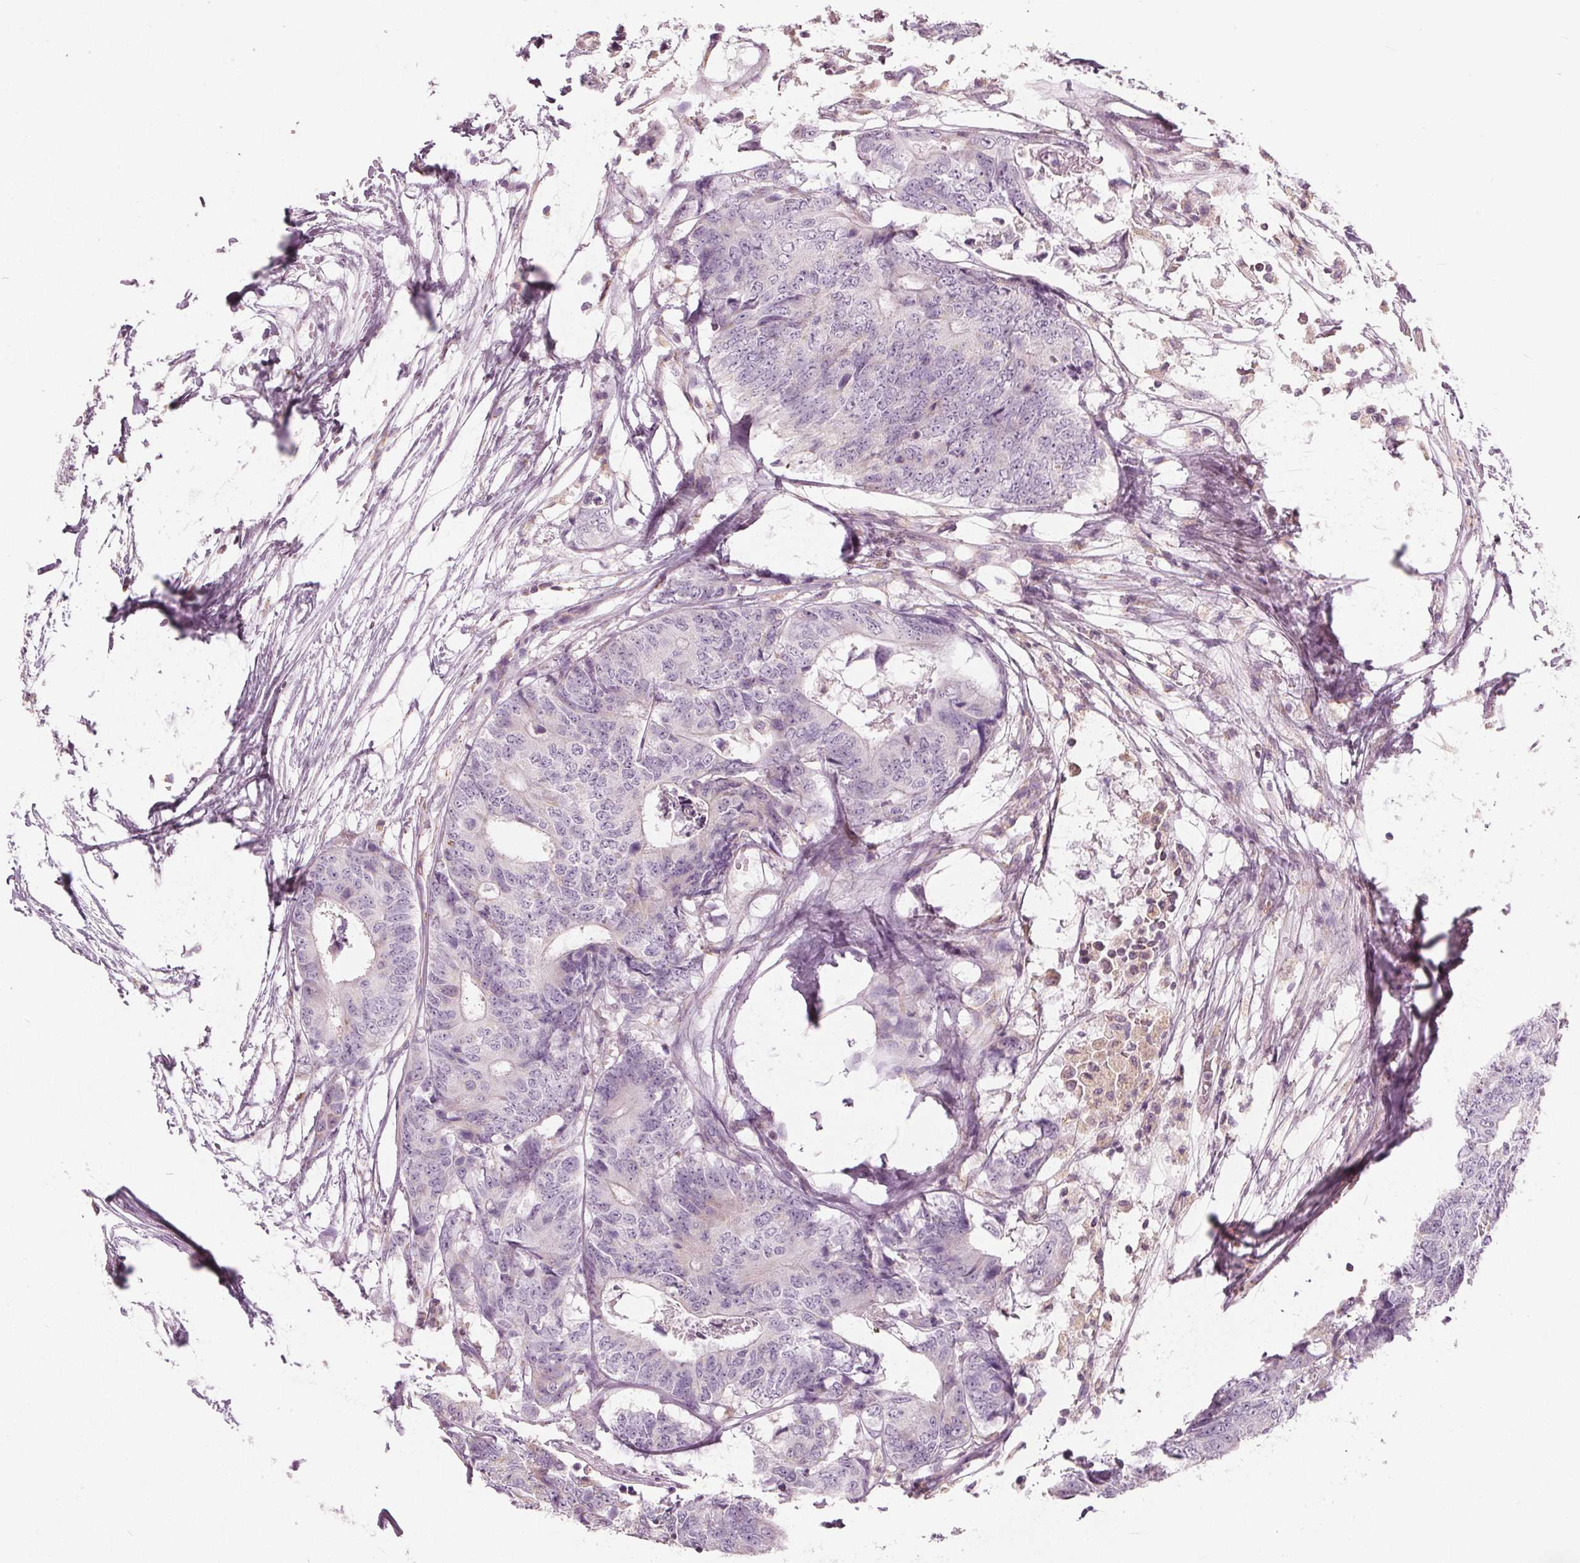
{"staining": {"intensity": "strong", "quantity": ">75%", "location": "cytoplasmic/membranous"}, "tissue": "colorectal cancer", "cell_type": "Tumor cells", "image_type": "cancer", "snomed": [{"axis": "morphology", "description": "Adenocarcinoma, NOS"}, {"axis": "topography", "description": "Colon"}], "caption": "Strong cytoplasmic/membranous staining is appreciated in about >75% of tumor cells in colorectal adenocarcinoma.", "gene": "ECI2", "patient": {"sex": "female", "age": 48}}